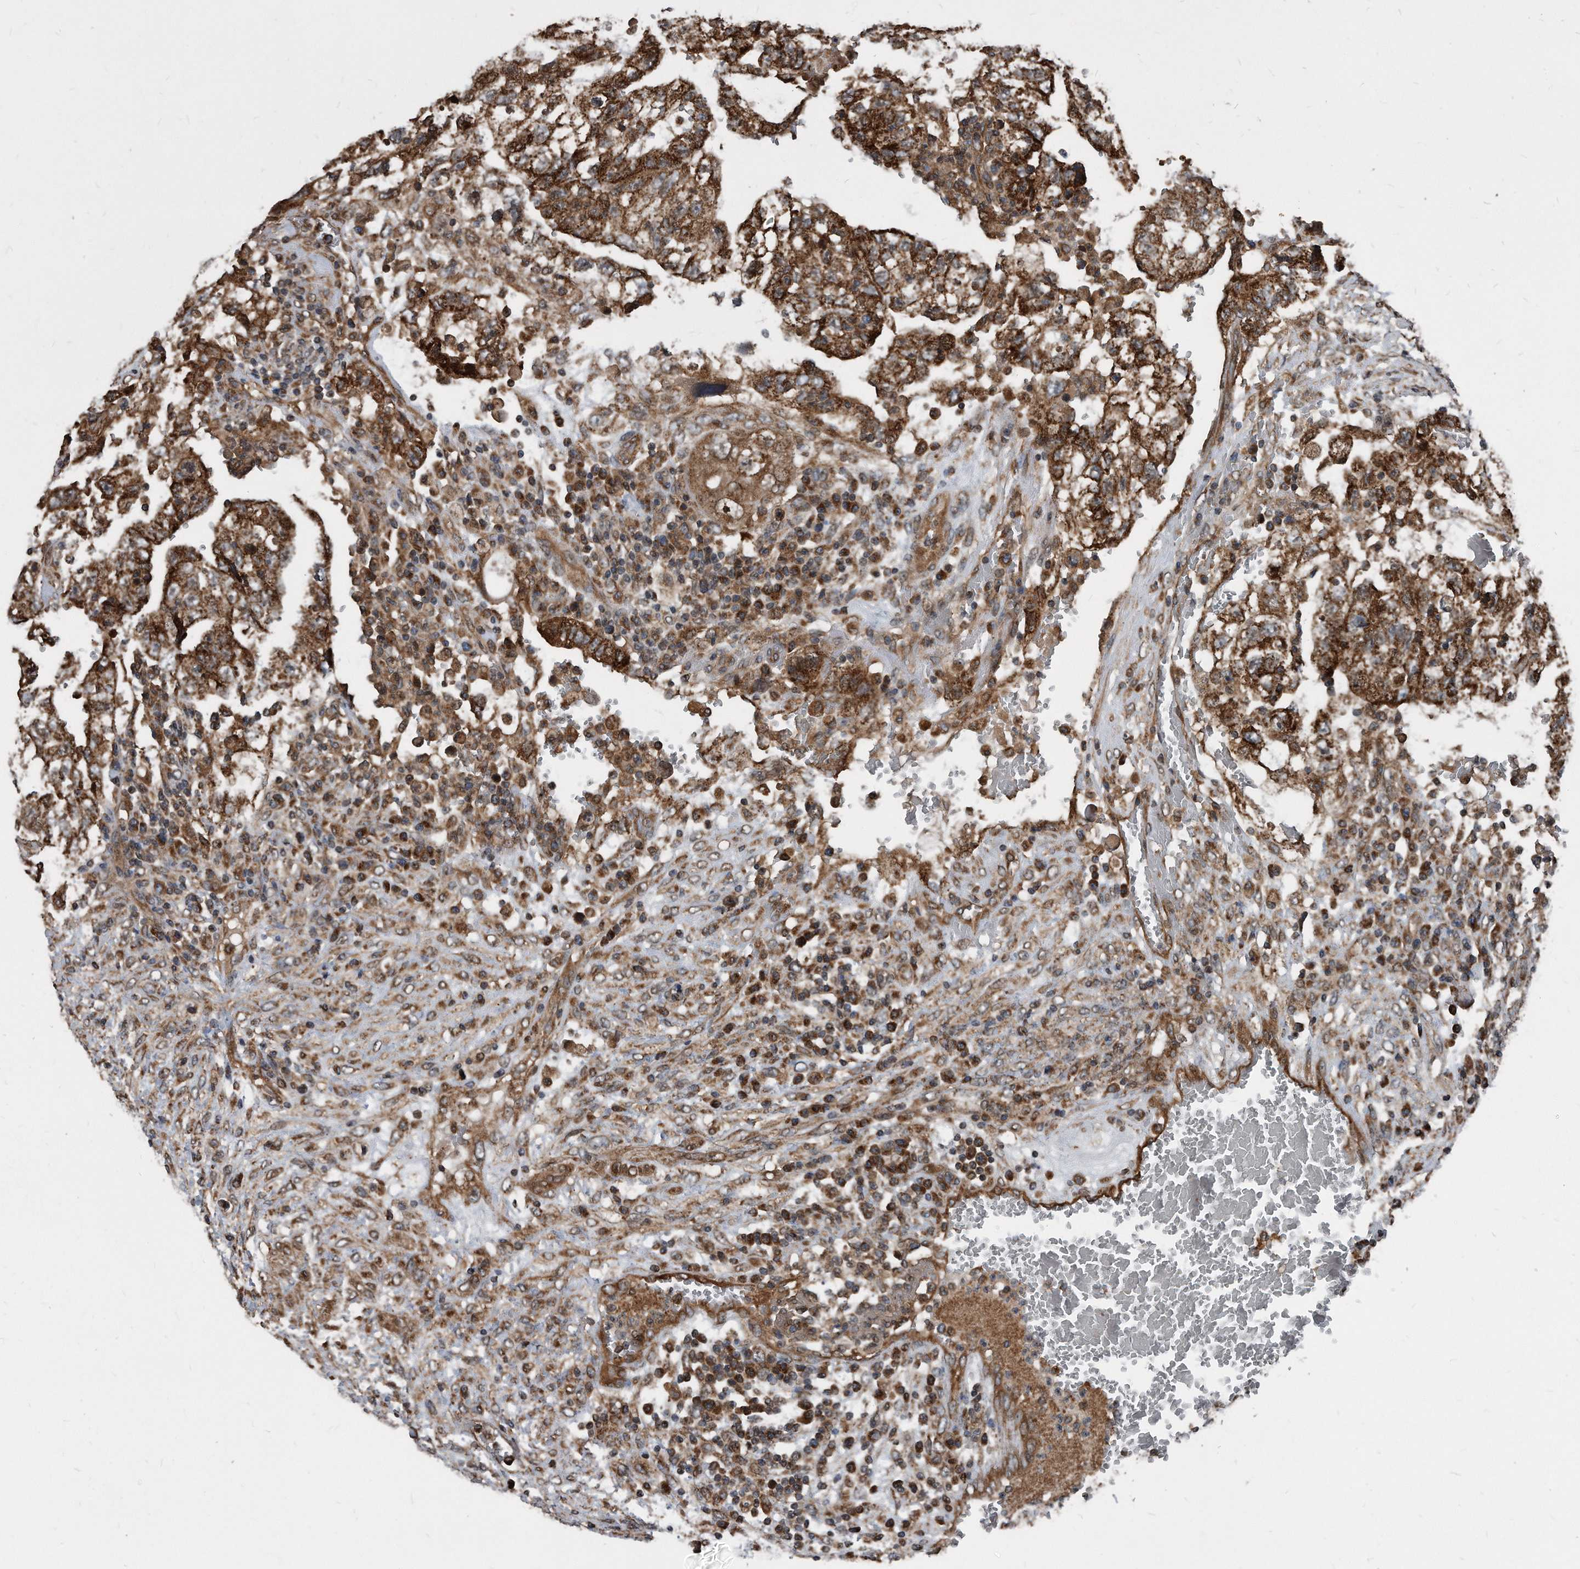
{"staining": {"intensity": "strong", "quantity": ">75%", "location": "cytoplasmic/membranous"}, "tissue": "testis cancer", "cell_type": "Tumor cells", "image_type": "cancer", "snomed": [{"axis": "morphology", "description": "Carcinoma, Embryonal, NOS"}, {"axis": "topography", "description": "Testis"}], "caption": "Strong cytoplasmic/membranous expression is seen in approximately >75% of tumor cells in testis embryonal carcinoma. (DAB IHC with brightfield microscopy, high magnification).", "gene": "FAM136A", "patient": {"sex": "male", "age": 36}}